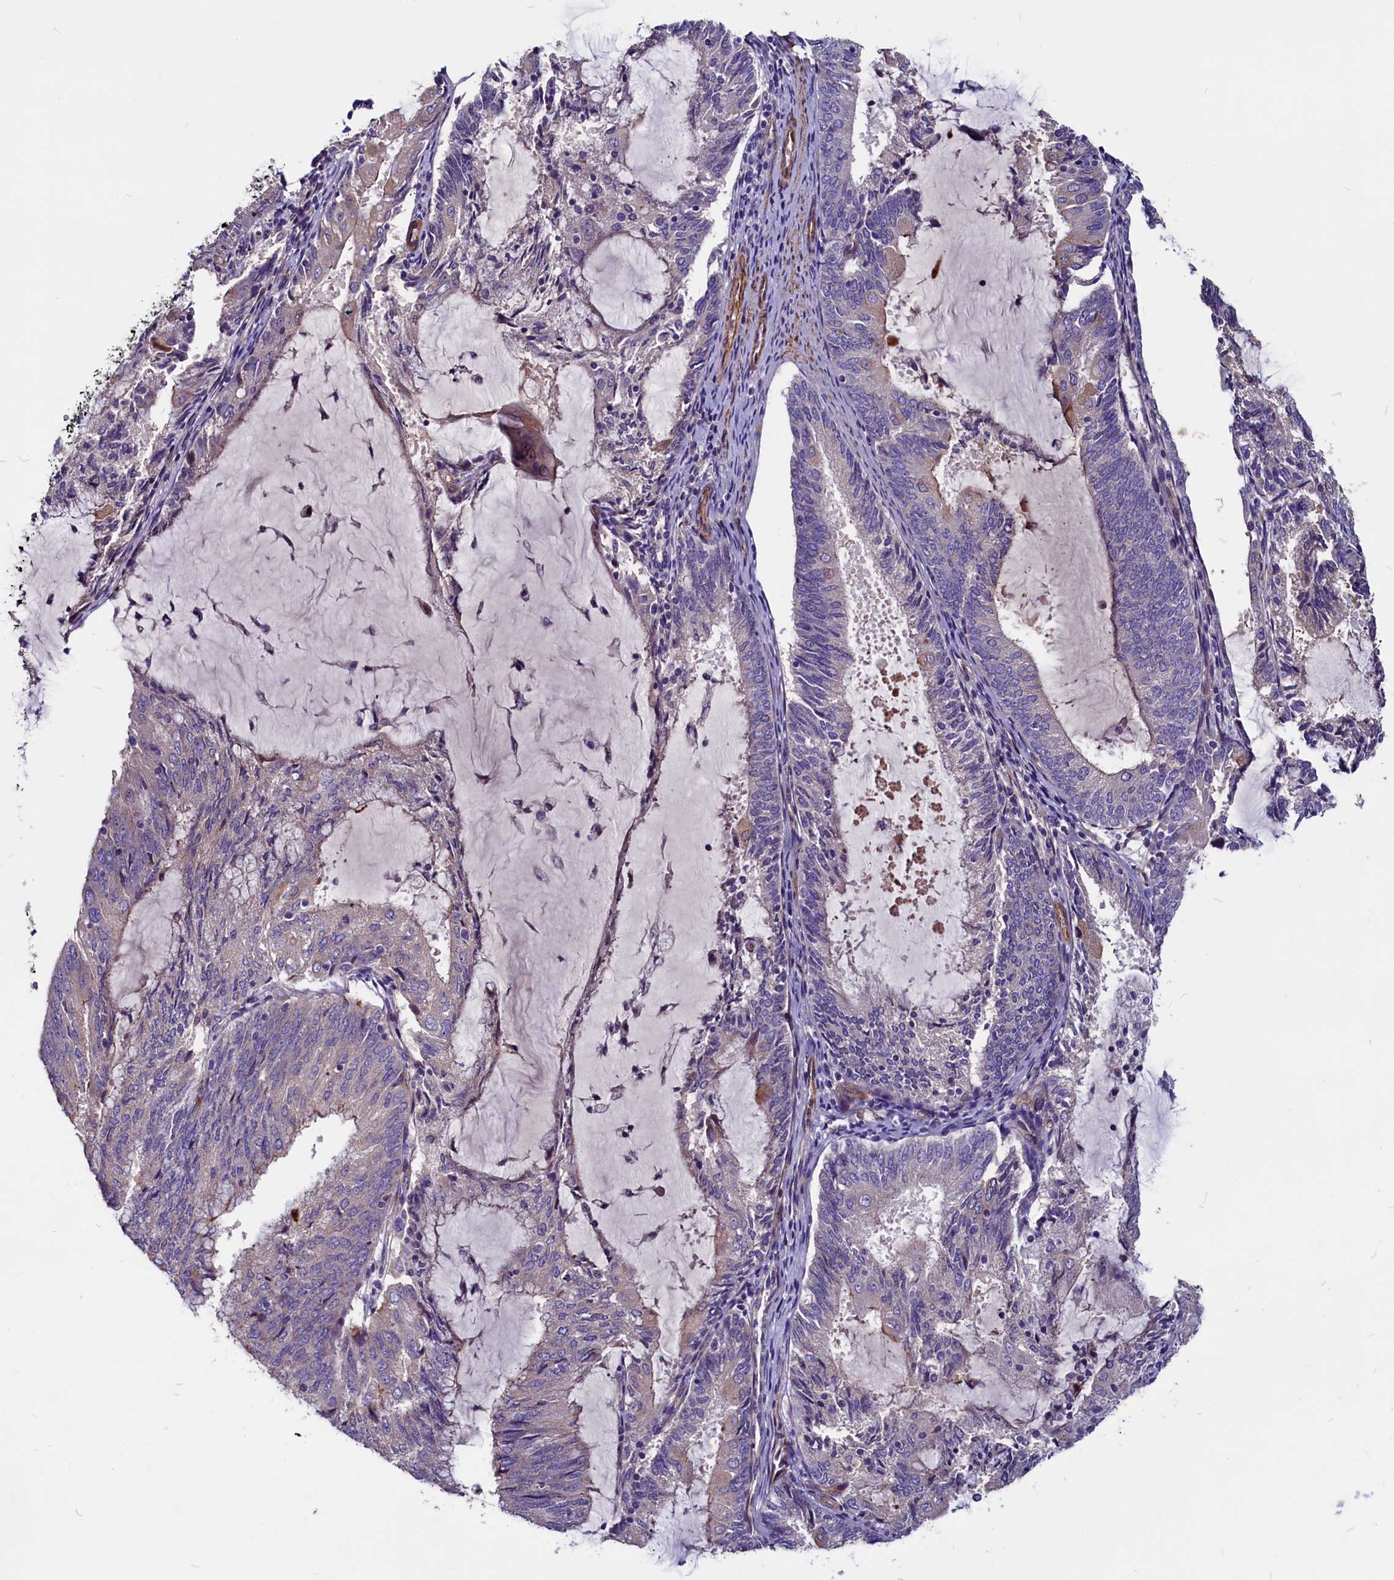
{"staining": {"intensity": "weak", "quantity": "<25%", "location": "cytoplasmic/membranous"}, "tissue": "endometrial cancer", "cell_type": "Tumor cells", "image_type": "cancer", "snomed": [{"axis": "morphology", "description": "Adenocarcinoma, NOS"}, {"axis": "topography", "description": "Endometrium"}], "caption": "This micrograph is of endometrial cancer (adenocarcinoma) stained with IHC to label a protein in brown with the nuclei are counter-stained blue. There is no positivity in tumor cells.", "gene": "ZNF749", "patient": {"sex": "female", "age": 81}}